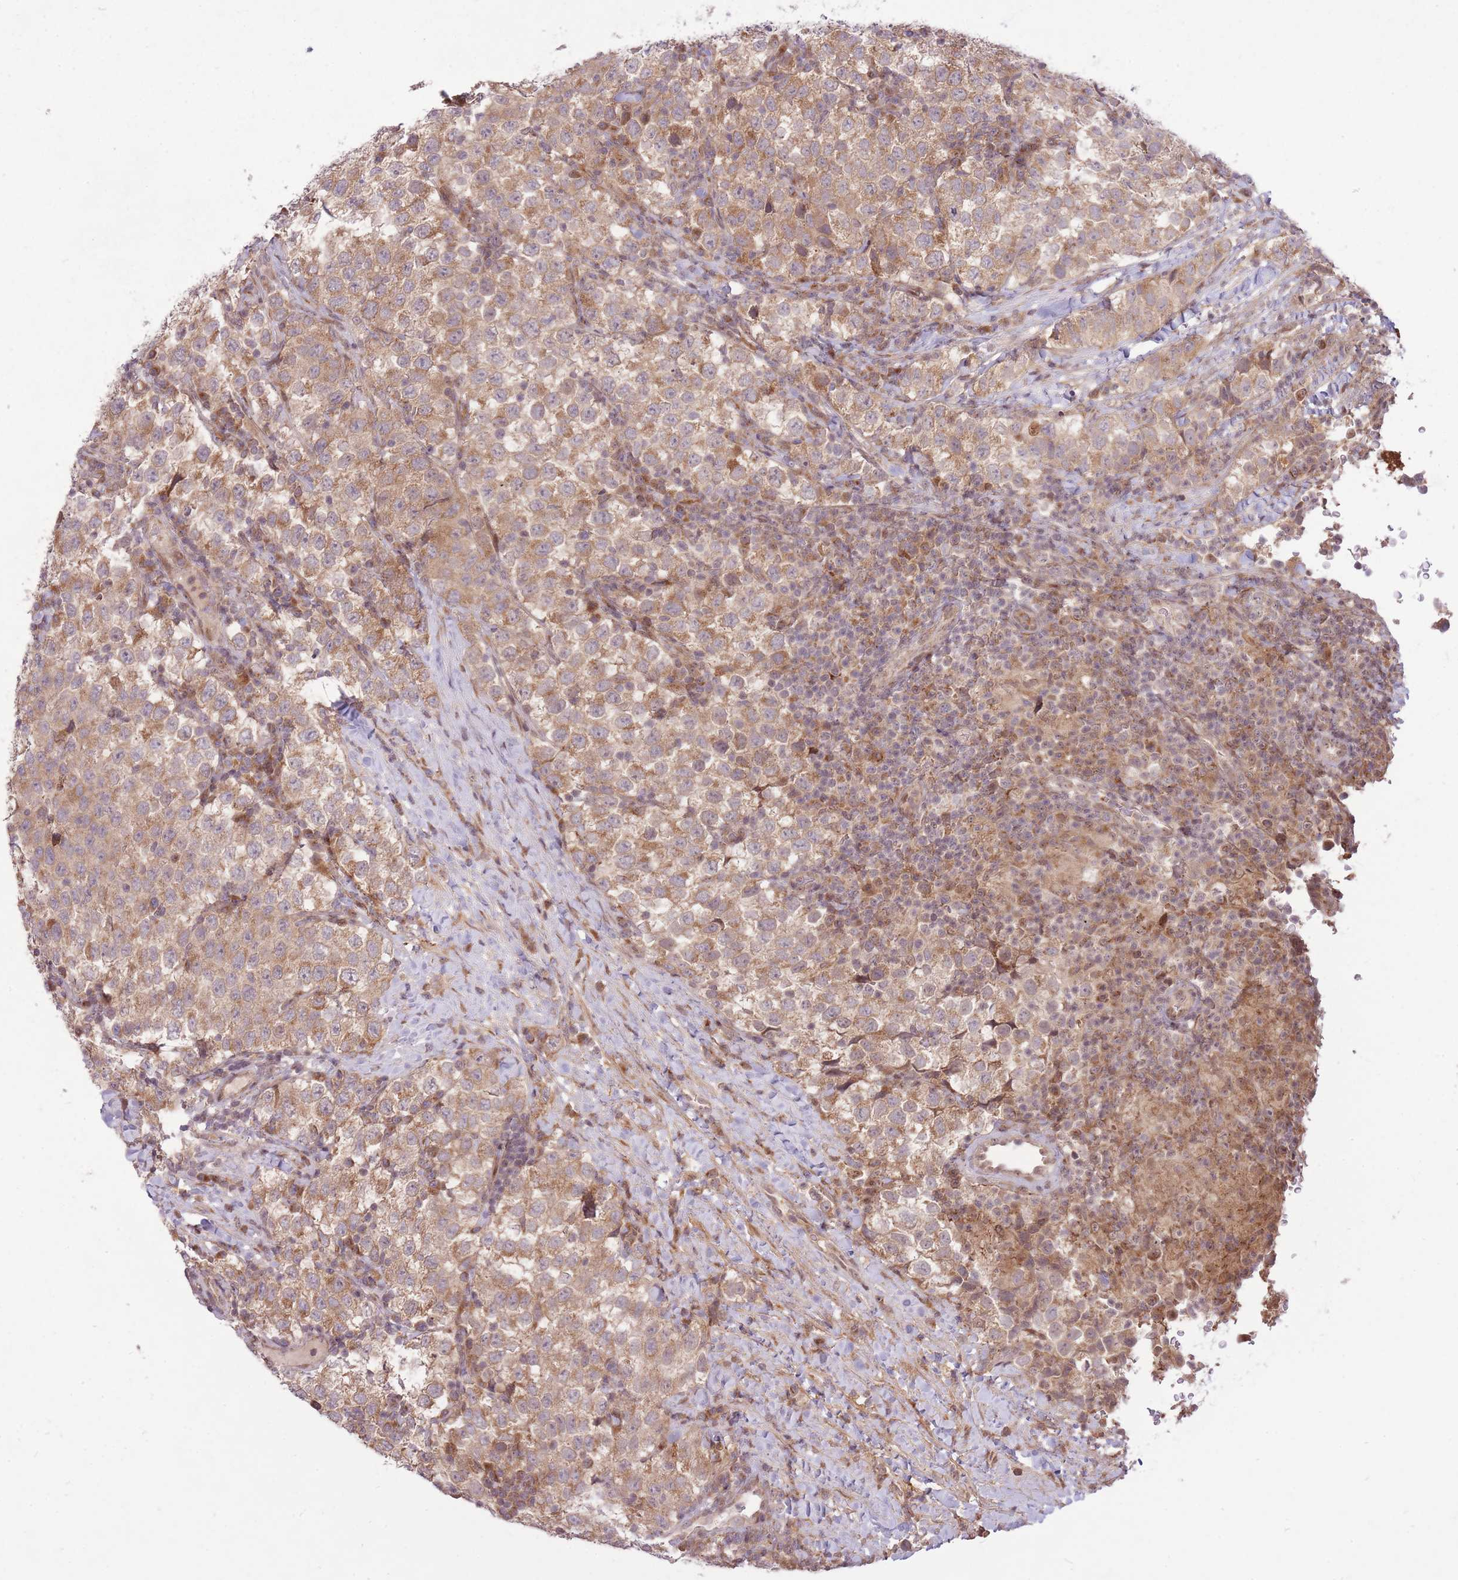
{"staining": {"intensity": "moderate", "quantity": ">75%", "location": "cytoplasmic/membranous"}, "tissue": "testis cancer", "cell_type": "Tumor cells", "image_type": "cancer", "snomed": [{"axis": "morphology", "description": "Seminoma, NOS"}, {"axis": "topography", "description": "Testis"}], "caption": "Moderate cytoplasmic/membranous protein staining is appreciated in approximately >75% of tumor cells in testis cancer. The protein of interest is shown in brown color, while the nuclei are stained blue.", "gene": "ZNF391", "patient": {"sex": "male", "age": 34}}